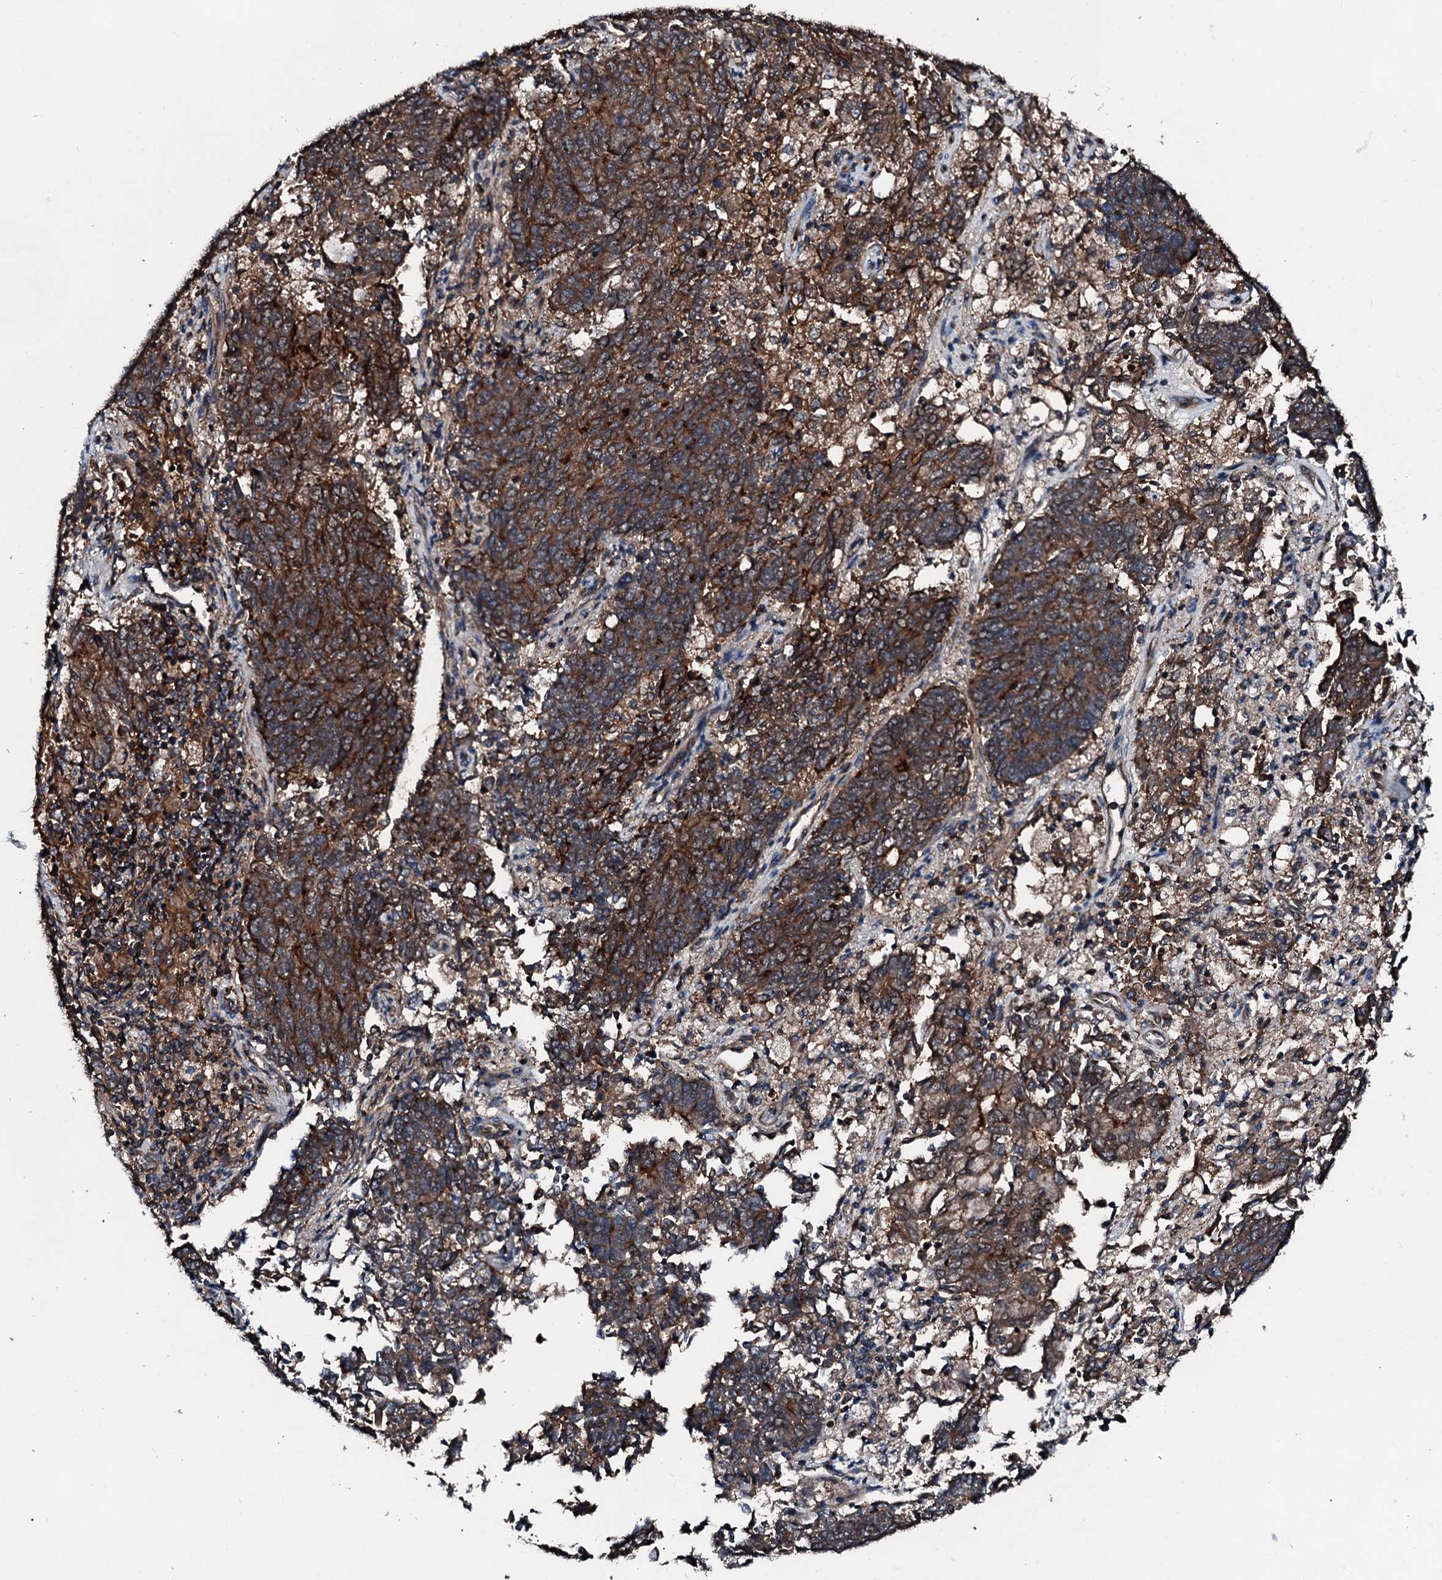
{"staining": {"intensity": "strong", "quantity": ">75%", "location": "cytoplasmic/membranous"}, "tissue": "endometrial cancer", "cell_type": "Tumor cells", "image_type": "cancer", "snomed": [{"axis": "morphology", "description": "Adenocarcinoma, NOS"}, {"axis": "topography", "description": "Endometrium"}], "caption": "Protein expression analysis of endometrial adenocarcinoma demonstrates strong cytoplasmic/membranous staining in approximately >75% of tumor cells. (IHC, brightfield microscopy, high magnification).", "gene": "FGD4", "patient": {"sex": "female", "age": 80}}